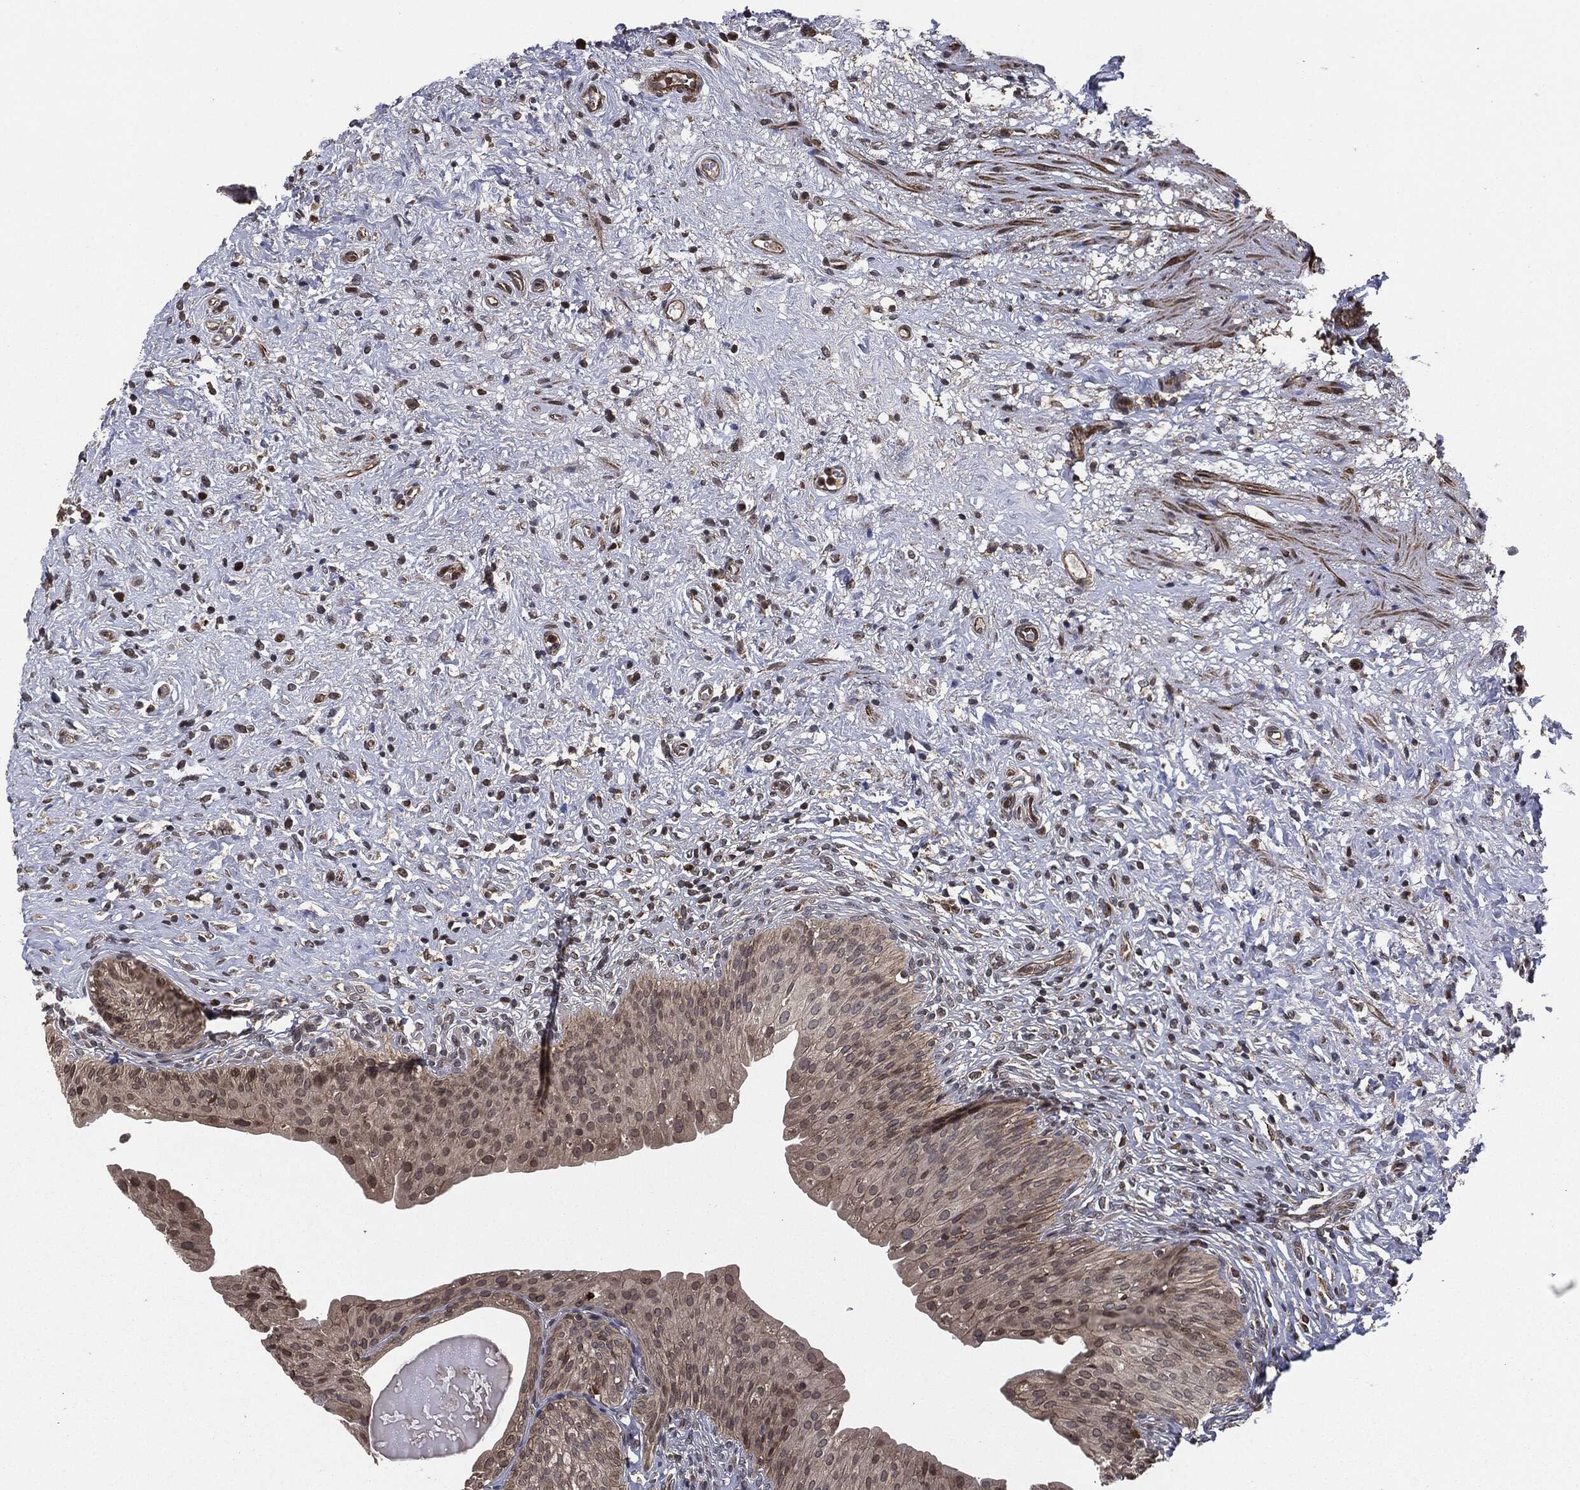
{"staining": {"intensity": "negative", "quantity": "none", "location": "none"}, "tissue": "urinary bladder", "cell_type": "Urothelial cells", "image_type": "normal", "snomed": [{"axis": "morphology", "description": "Normal tissue, NOS"}, {"axis": "topography", "description": "Urinary bladder"}], "caption": "Image shows no protein expression in urothelial cells of unremarkable urinary bladder. (IHC, brightfield microscopy, high magnification).", "gene": "UBR1", "patient": {"sex": "male", "age": 46}}